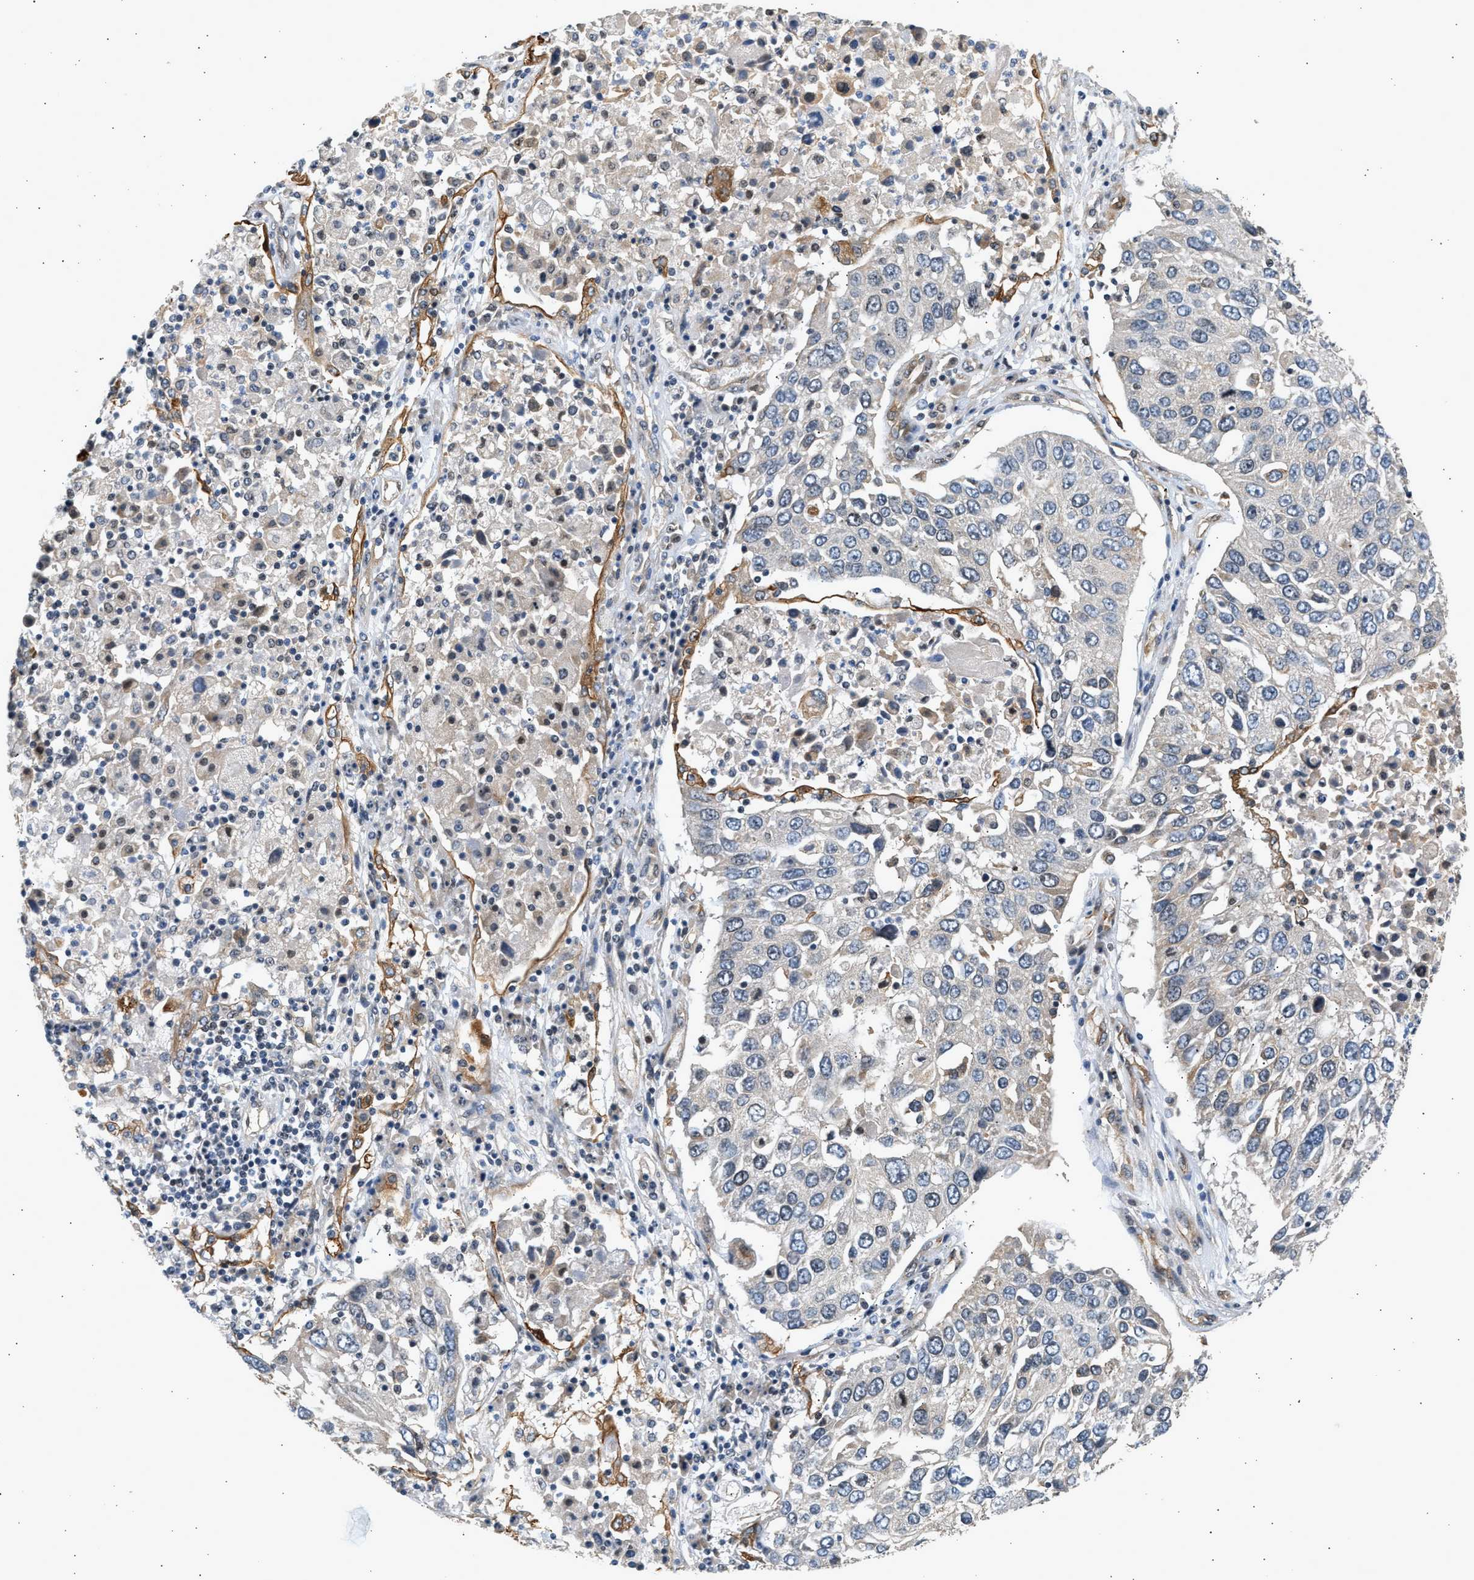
{"staining": {"intensity": "negative", "quantity": "none", "location": "none"}, "tissue": "lung cancer", "cell_type": "Tumor cells", "image_type": "cancer", "snomed": [{"axis": "morphology", "description": "Squamous cell carcinoma, NOS"}, {"axis": "topography", "description": "Lung"}], "caption": "This is a micrograph of immunohistochemistry staining of squamous cell carcinoma (lung), which shows no staining in tumor cells. (Stains: DAB immunohistochemistry with hematoxylin counter stain, Microscopy: brightfield microscopy at high magnification).", "gene": "WDR31", "patient": {"sex": "male", "age": 65}}